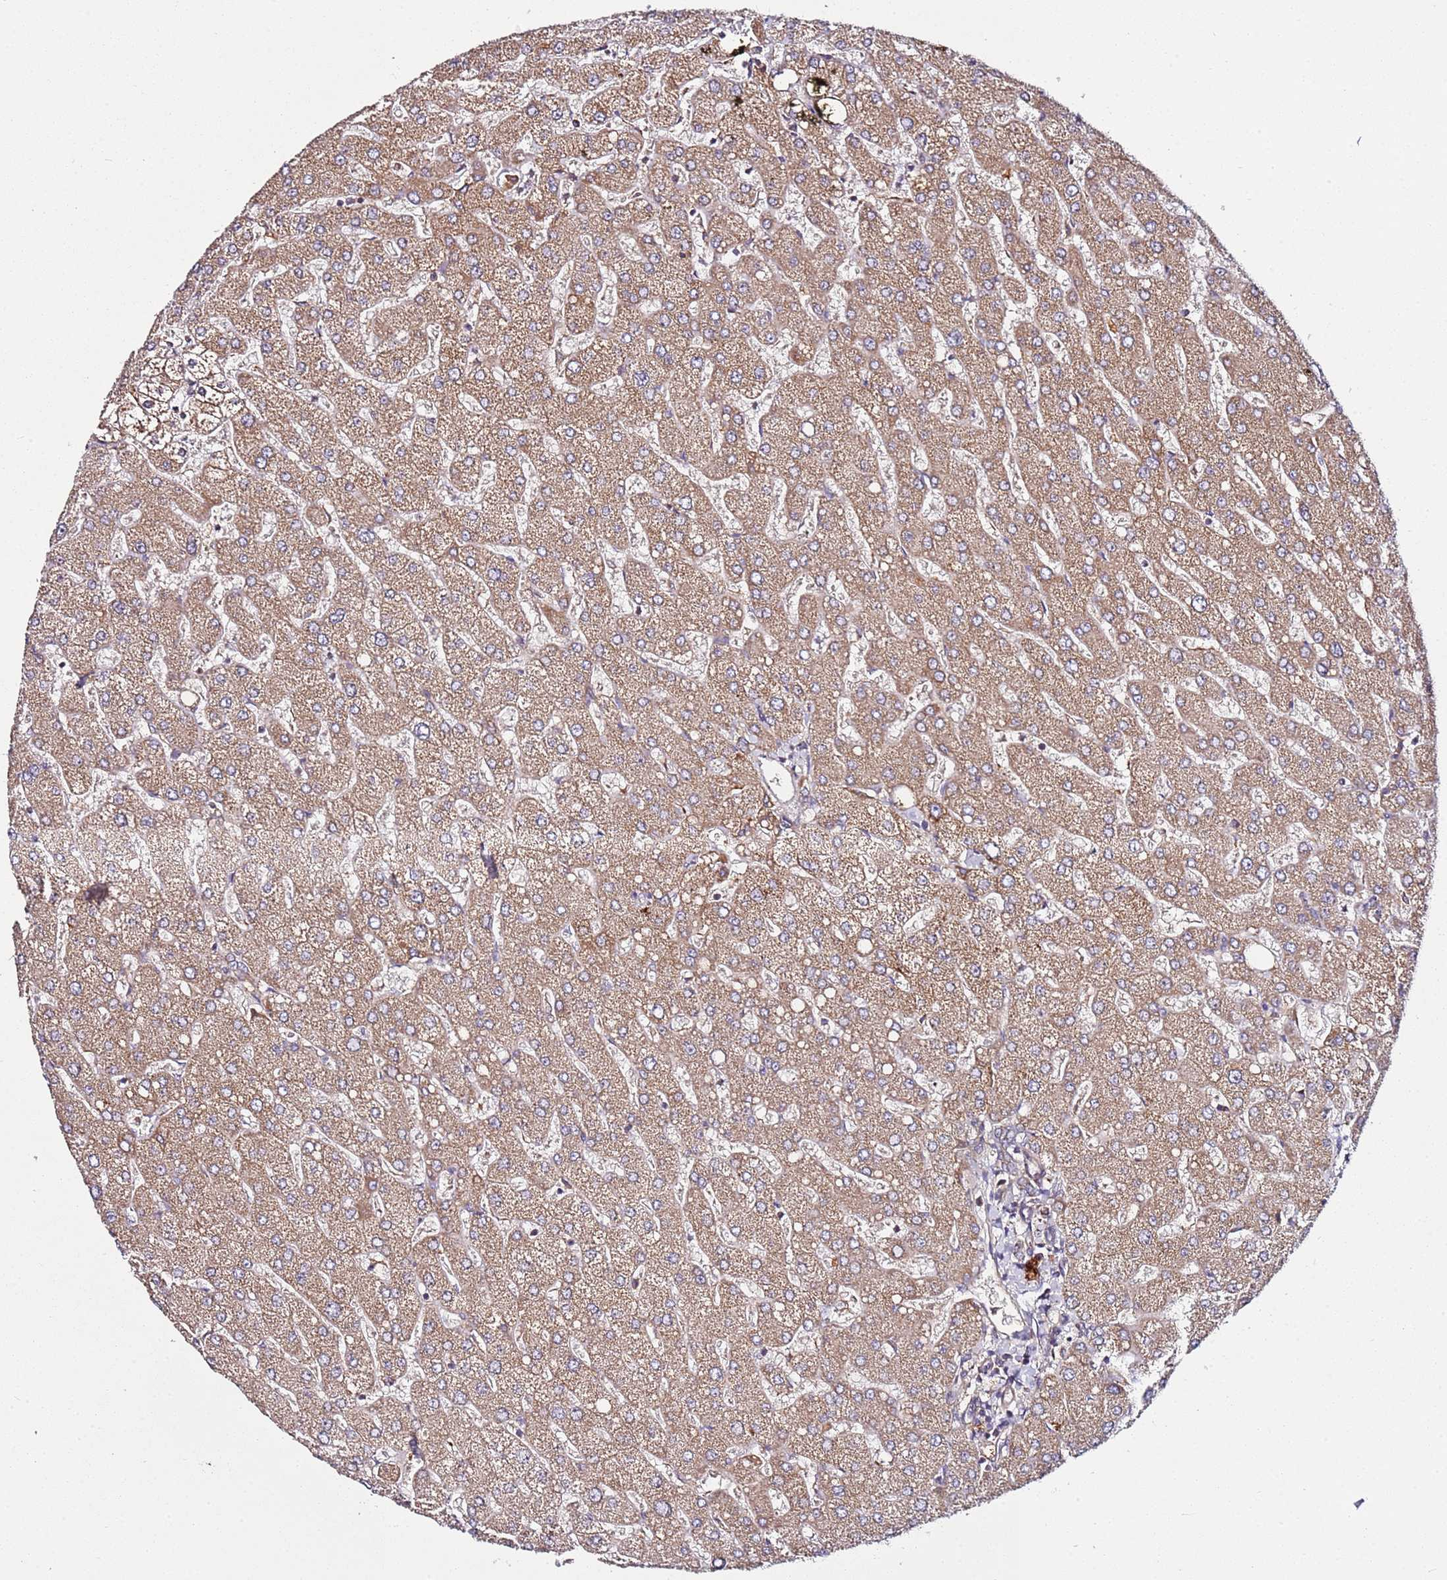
{"staining": {"intensity": "moderate", "quantity": ">75%", "location": "cytoplasmic/membranous"}, "tissue": "liver", "cell_type": "Cholangiocytes", "image_type": "normal", "snomed": [{"axis": "morphology", "description": "Normal tissue, NOS"}, {"axis": "topography", "description": "Liver"}], "caption": "Immunohistochemistry photomicrograph of unremarkable liver: liver stained using IHC demonstrates medium levels of moderate protein expression localized specifically in the cytoplasmic/membranous of cholangiocytes, appearing as a cytoplasmic/membranous brown color.", "gene": "KRTAP21", "patient": {"sex": "male", "age": 55}}